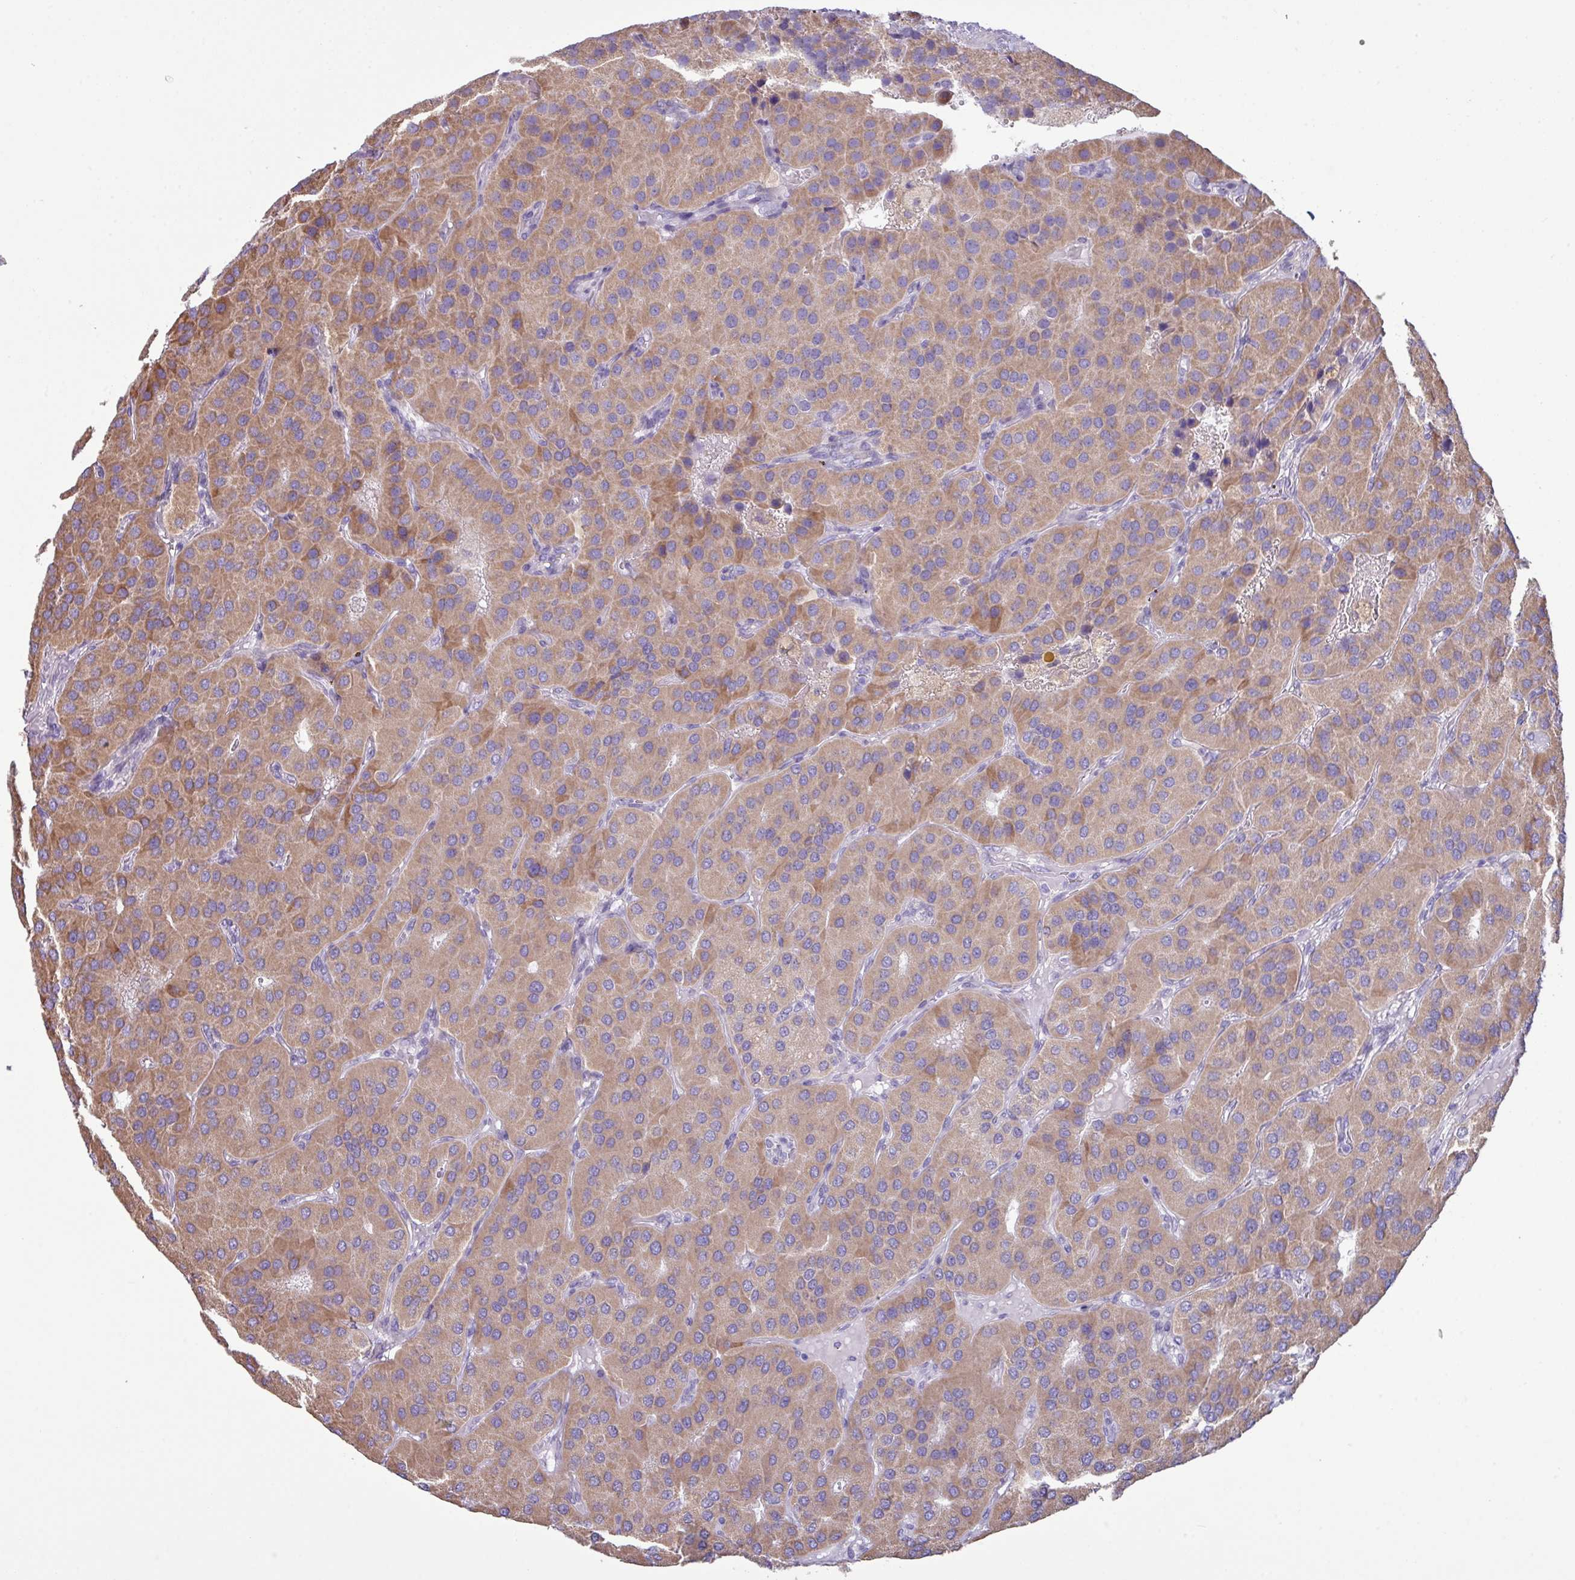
{"staining": {"intensity": "moderate", "quantity": ">75%", "location": "cytoplasmic/membranous"}, "tissue": "parathyroid gland", "cell_type": "Glandular cells", "image_type": "normal", "snomed": [{"axis": "morphology", "description": "Normal tissue, NOS"}, {"axis": "morphology", "description": "Adenoma, NOS"}, {"axis": "topography", "description": "Parathyroid gland"}], "caption": "Parathyroid gland stained with a brown dye exhibits moderate cytoplasmic/membranous positive staining in approximately >75% of glandular cells.", "gene": "IRGC", "patient": {"sex": "female", "age": 86}}